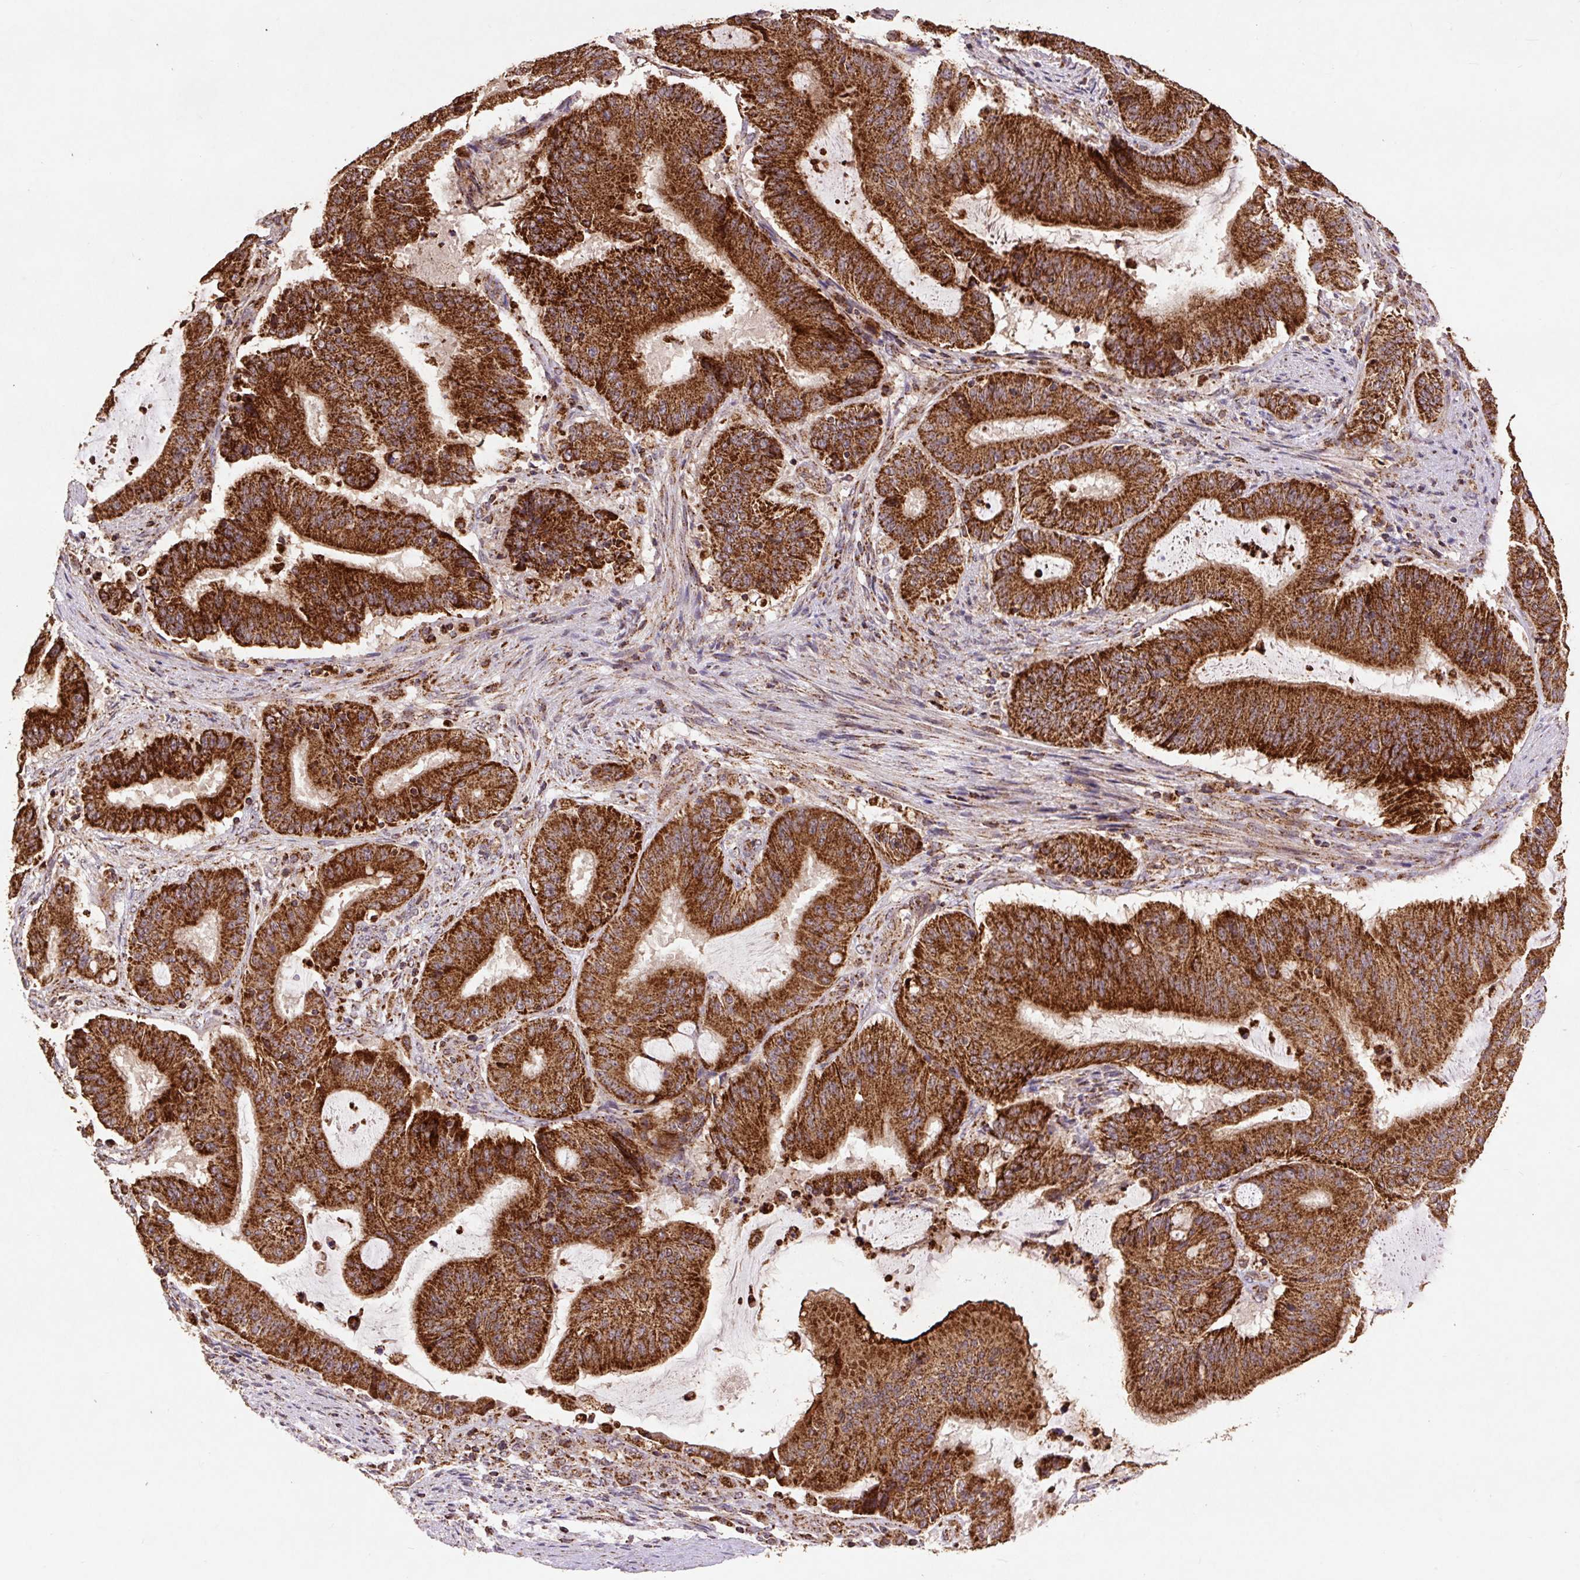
{"staining": {"intensity": "strong", "quantity": ">75%", "location": "cytoplasmic/membranous"}, "tissue": "liver cancer", "cell_type": "Tumor cells", "image_type": "cancer", "snomed": [{"axis": "morphology", "description": "Normal tissue, NOS"}, {"axis": "morphology", "description": "Cholangiocarcinoma"}, {"axis": "topography", "description": "Liver"}, {"axis": "topography", "description": "Peripheral nerve tissue"}], "caption": "Protein staining of cholangiocarcinoma (liver) tissue reveals strong cytoplasmic/membranous expression in about >75% of tumor cells. The staining is performed using DAB (3,3'-diaminobenzidine) brown chromogen to label protein expression. The nuclei are counter-stained blue using hematoxylin.", "gene": "ATP5F1A", "patient": {"sex": "female", "age": 73}}